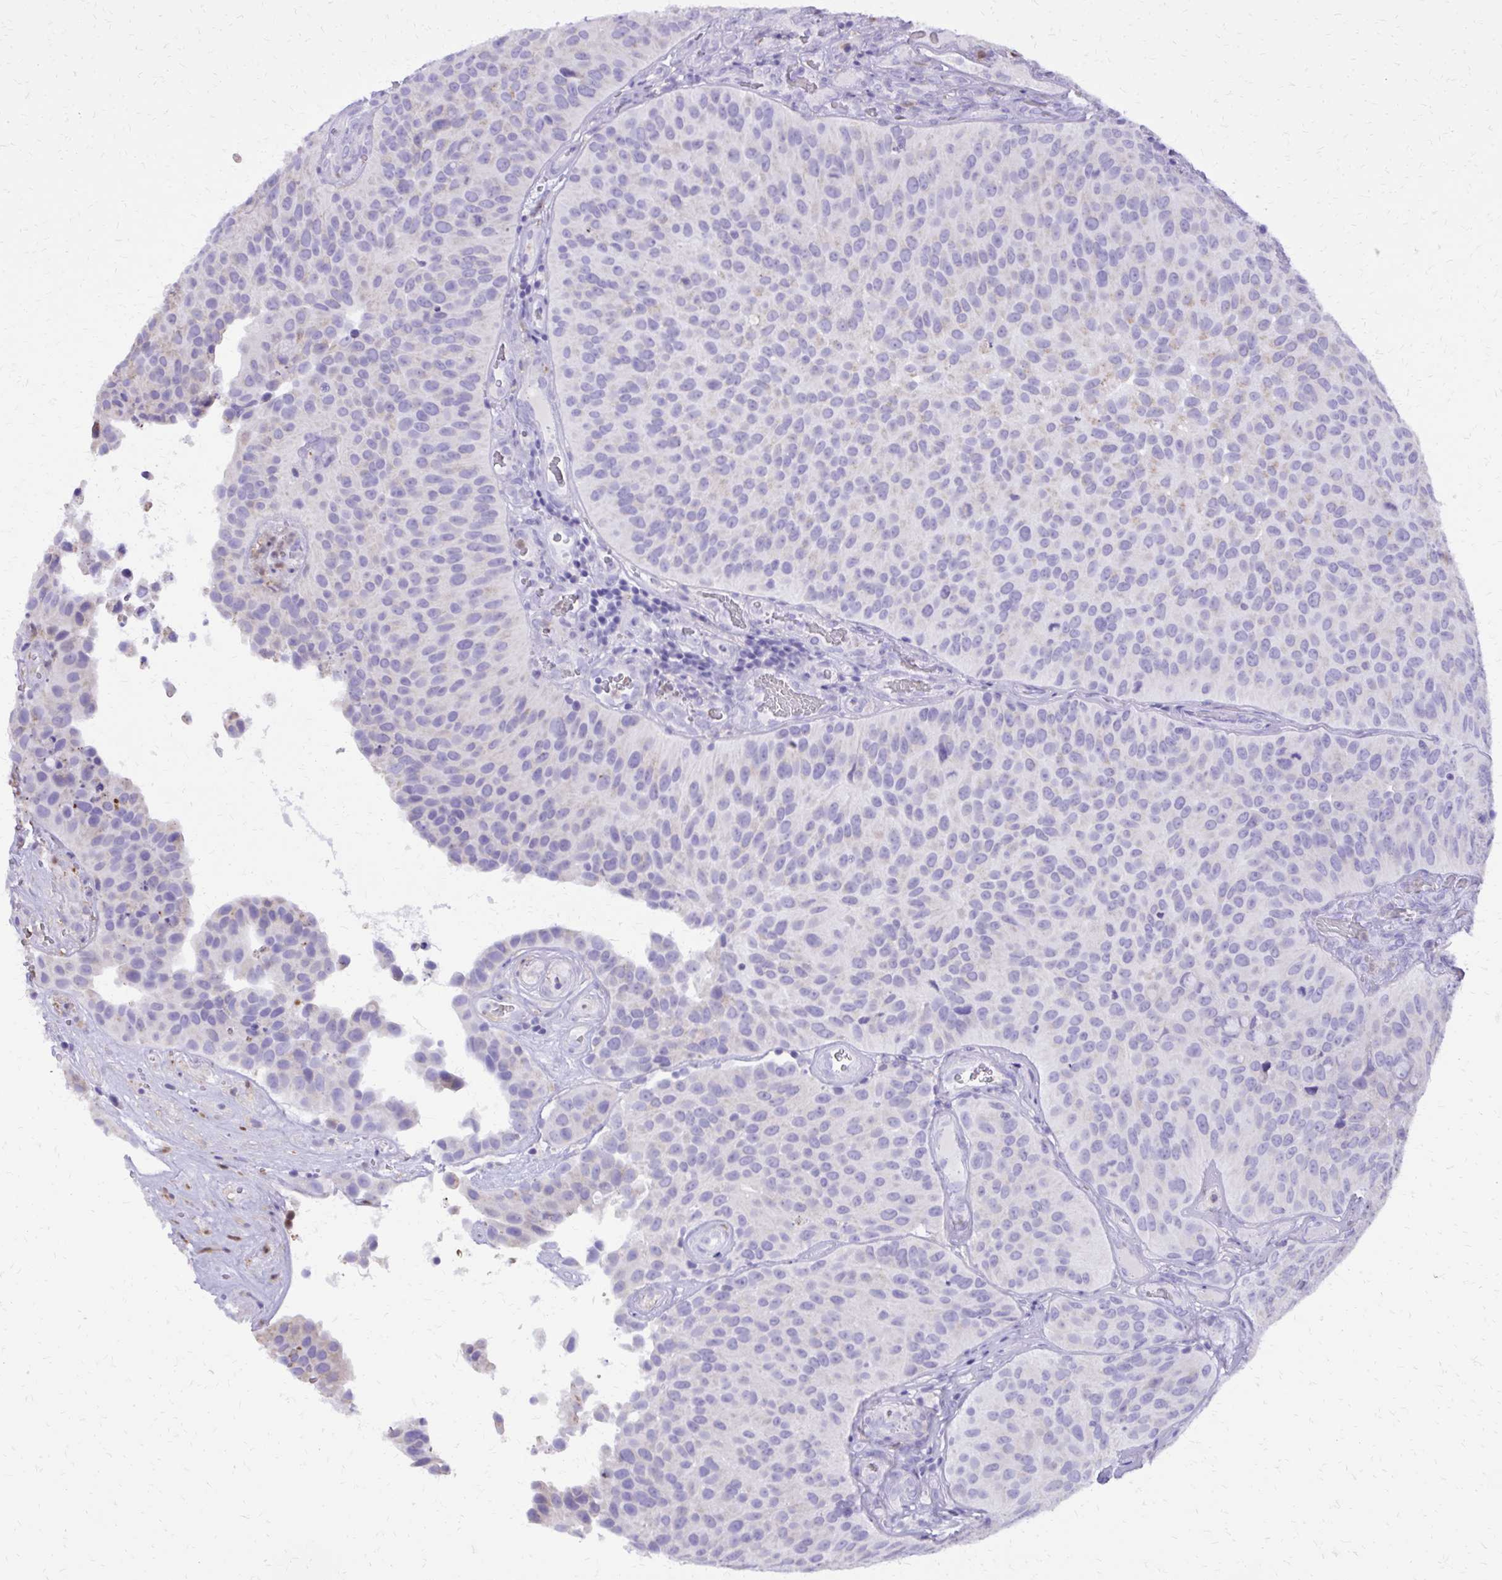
{"staining": {"intensity": "negative", "quantity": "none", "location": "none"}, "tissue": "urothelial cancer", "cell_type": "Tumor cells", "image_type": "cancer", "snomed": [{"axis": "morphology", "description": "Urothelial carcinoma, Low grade"}, {"axis": "topography", "description": "Urinary bladder"}], "caption": "IHC photomicrograph of low-grade urothelial carcinoma stained for a protein (brown), which shows no staining in tumor cells.", "gene": "CAT", "patient": {"sex": "male", "age": 76}}